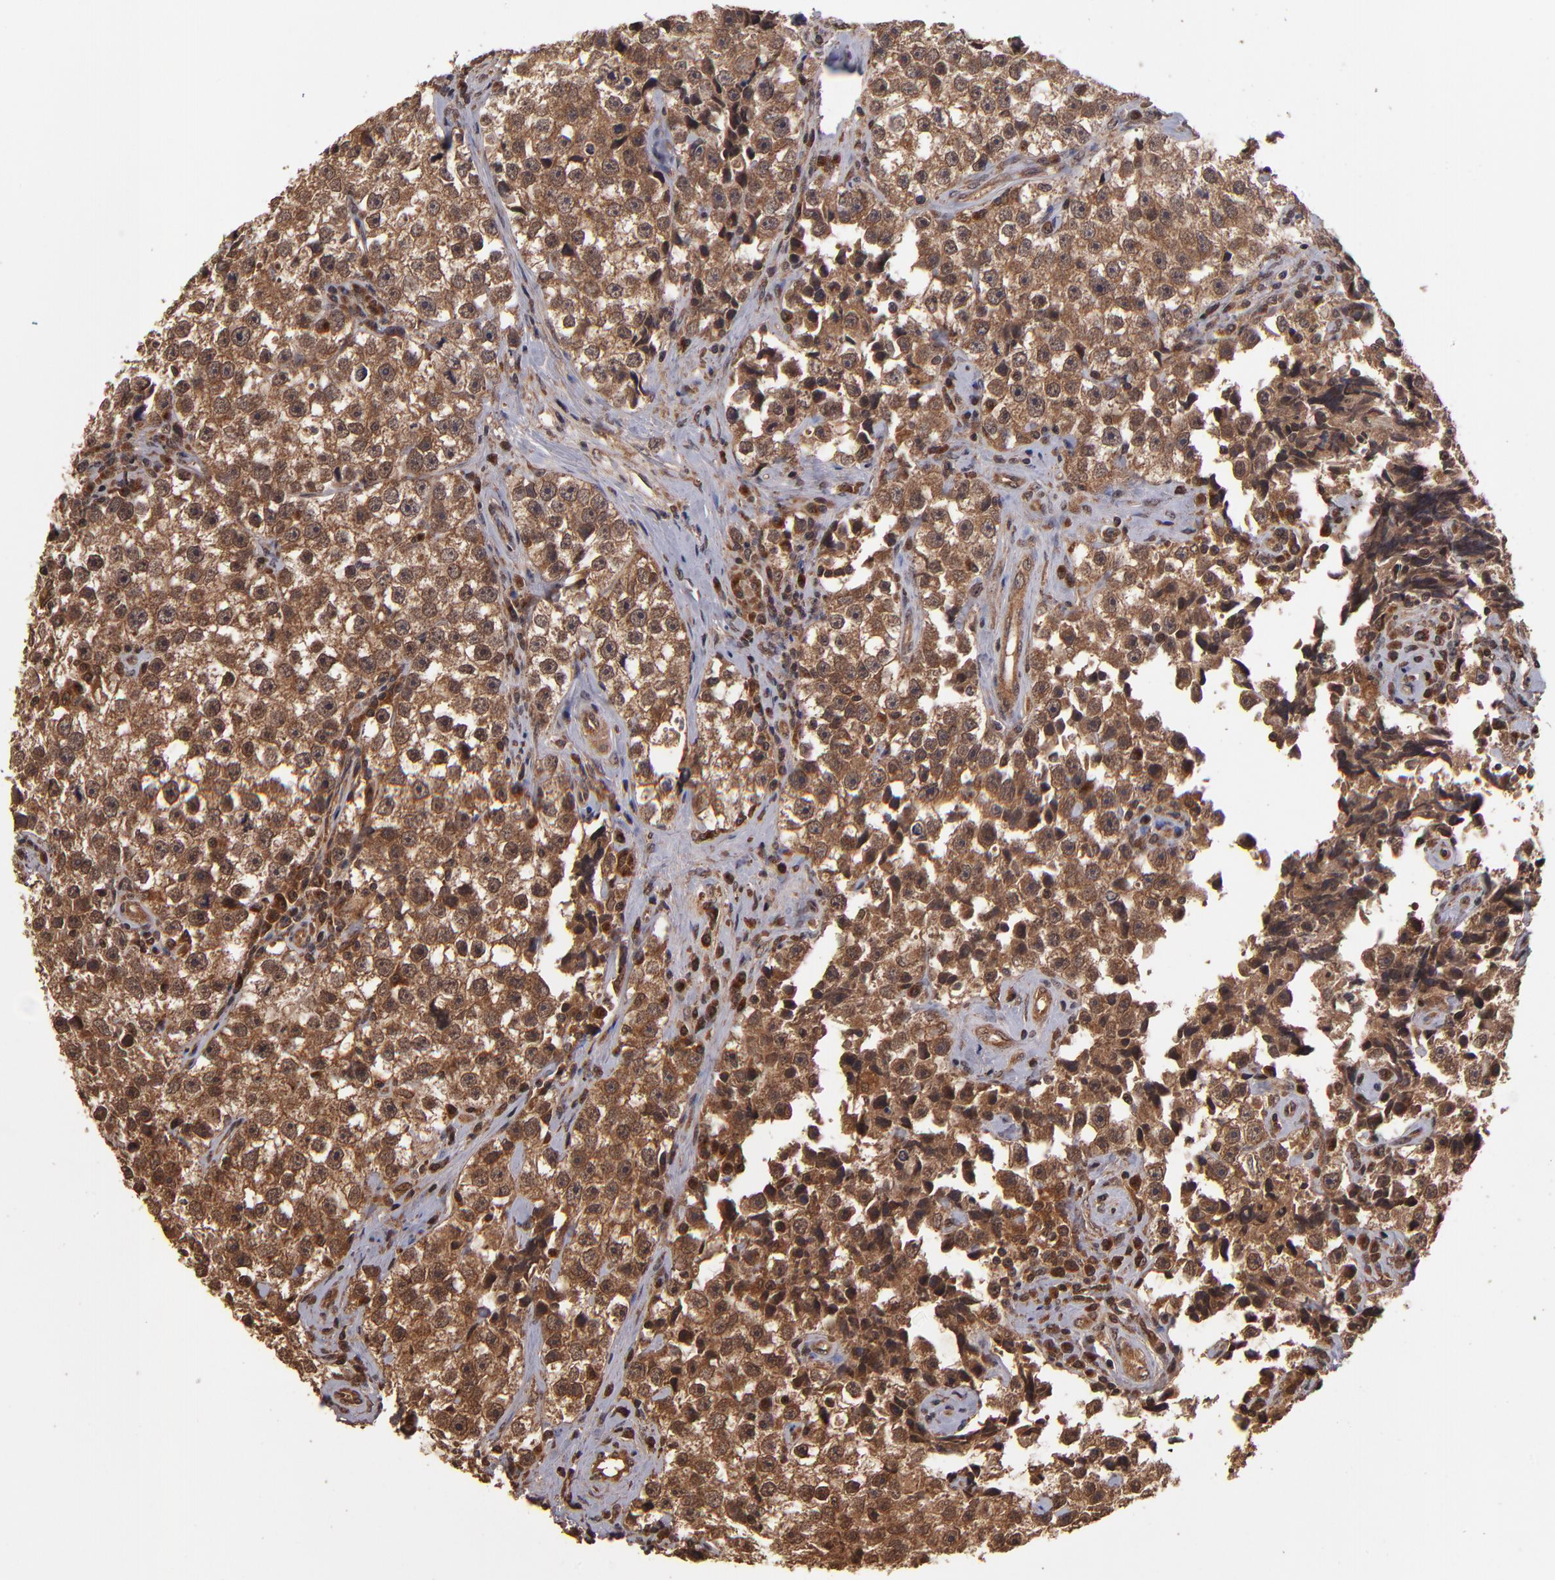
{"staining": {"intensity": "strong", "quantity": ">75%", "location": "cytoplasmic/membranous"}, "tissue": "testis cancer", "cell_type": "Tumor cells", "image_type": "cancer", "snomed": [{"axis": "morphology", "description": "Seminoma, NOS"}, {"axis": "topography", "description": "Testis"}], "caption": "Immunohistochemical staining of human testis seminoma reveals high levels of strong cytoplasmic/membranous staining in about >75% of tumor cells.", "gene": "NFE2L2", "patient": {"sex": "male", "age": 32}}